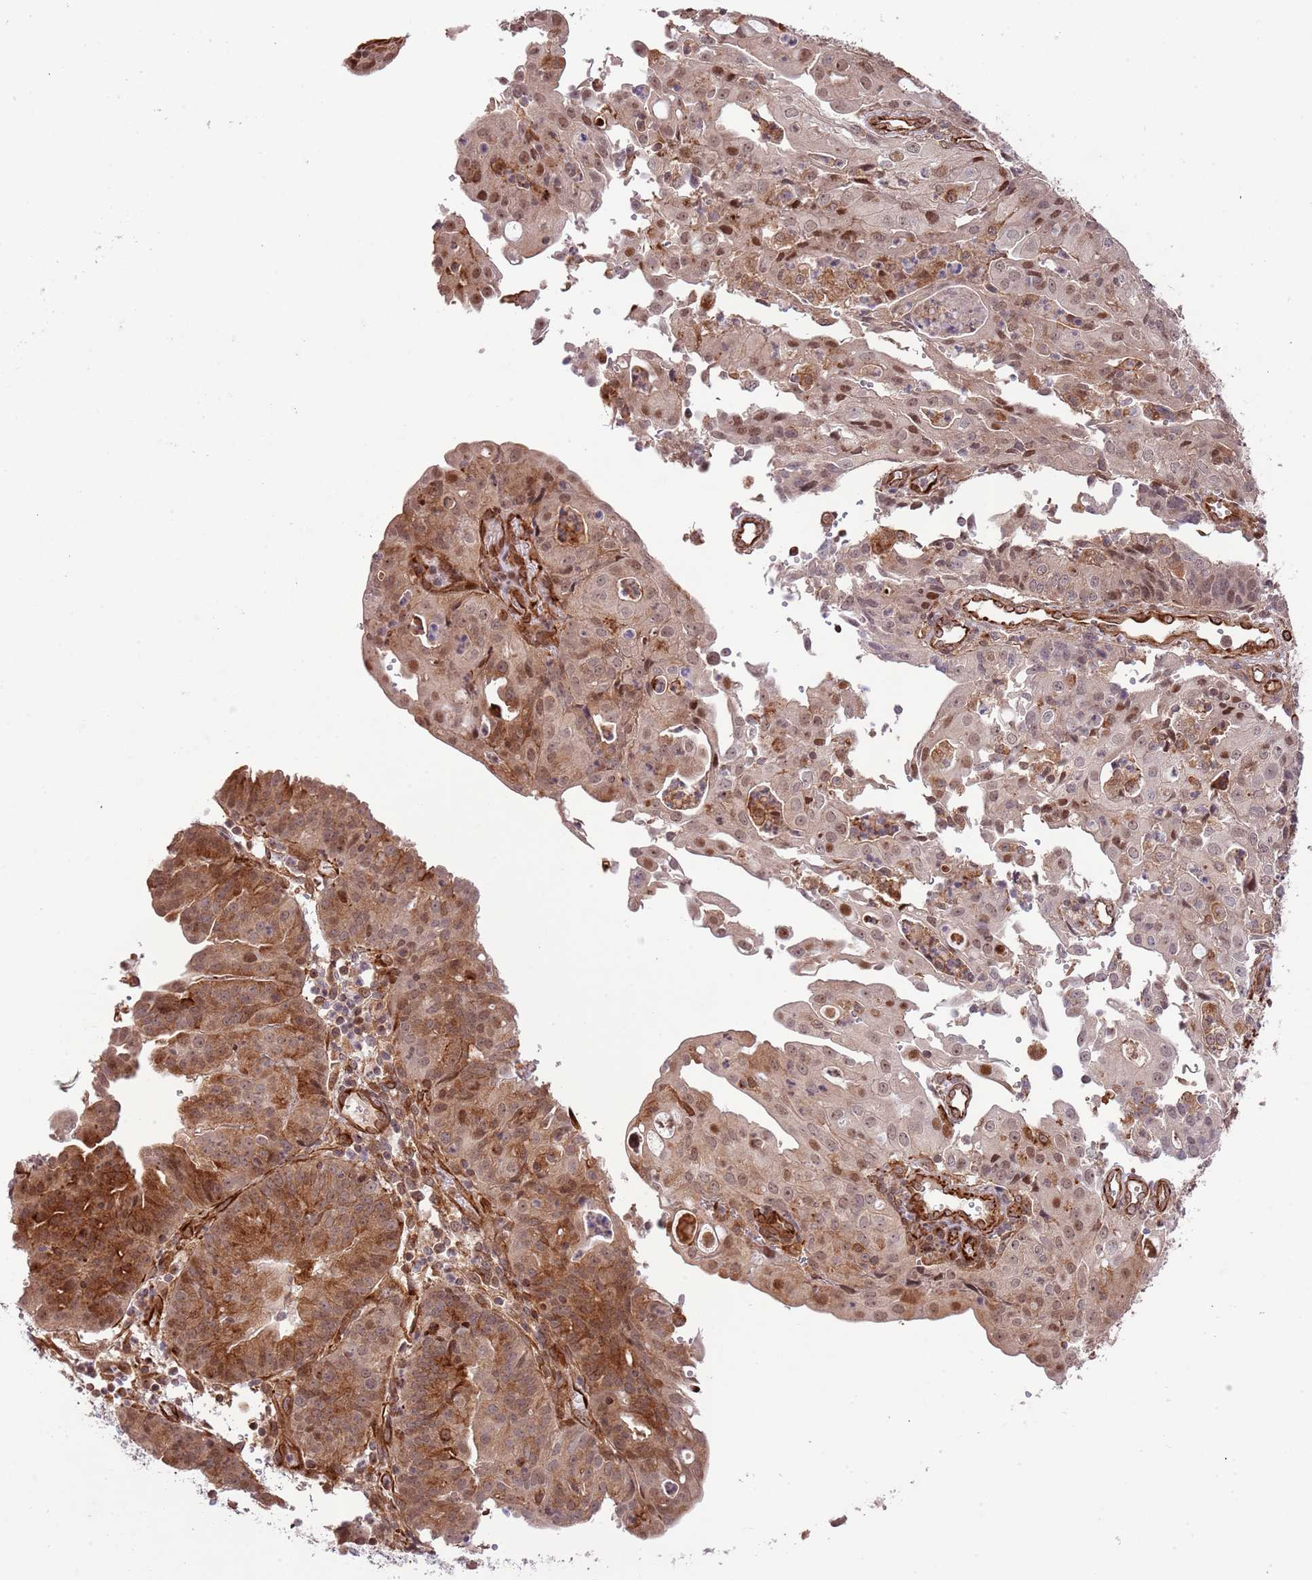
{"staining": {"intensity": "moderate", "quantity": ">75%", "location": "cytoplasmic/membranous,nuclear"}, "tissue": "endometrial cancer", "cell_type": "Tumor cells", "image_type": "cancer", "snomed": [{"axis": "morphology", "description": "Adenocarcinoma, NOS"}, {"axis": "topography", "description": "Endometrium"}], "caption": "A brown stain labels moderate cytoplasmic/membranous and nuclear expression of a protein in endometrial adenocarcinoma tumor cells.", "gene": "NEK3", "patient": {"sex": "female", "age": 56}}